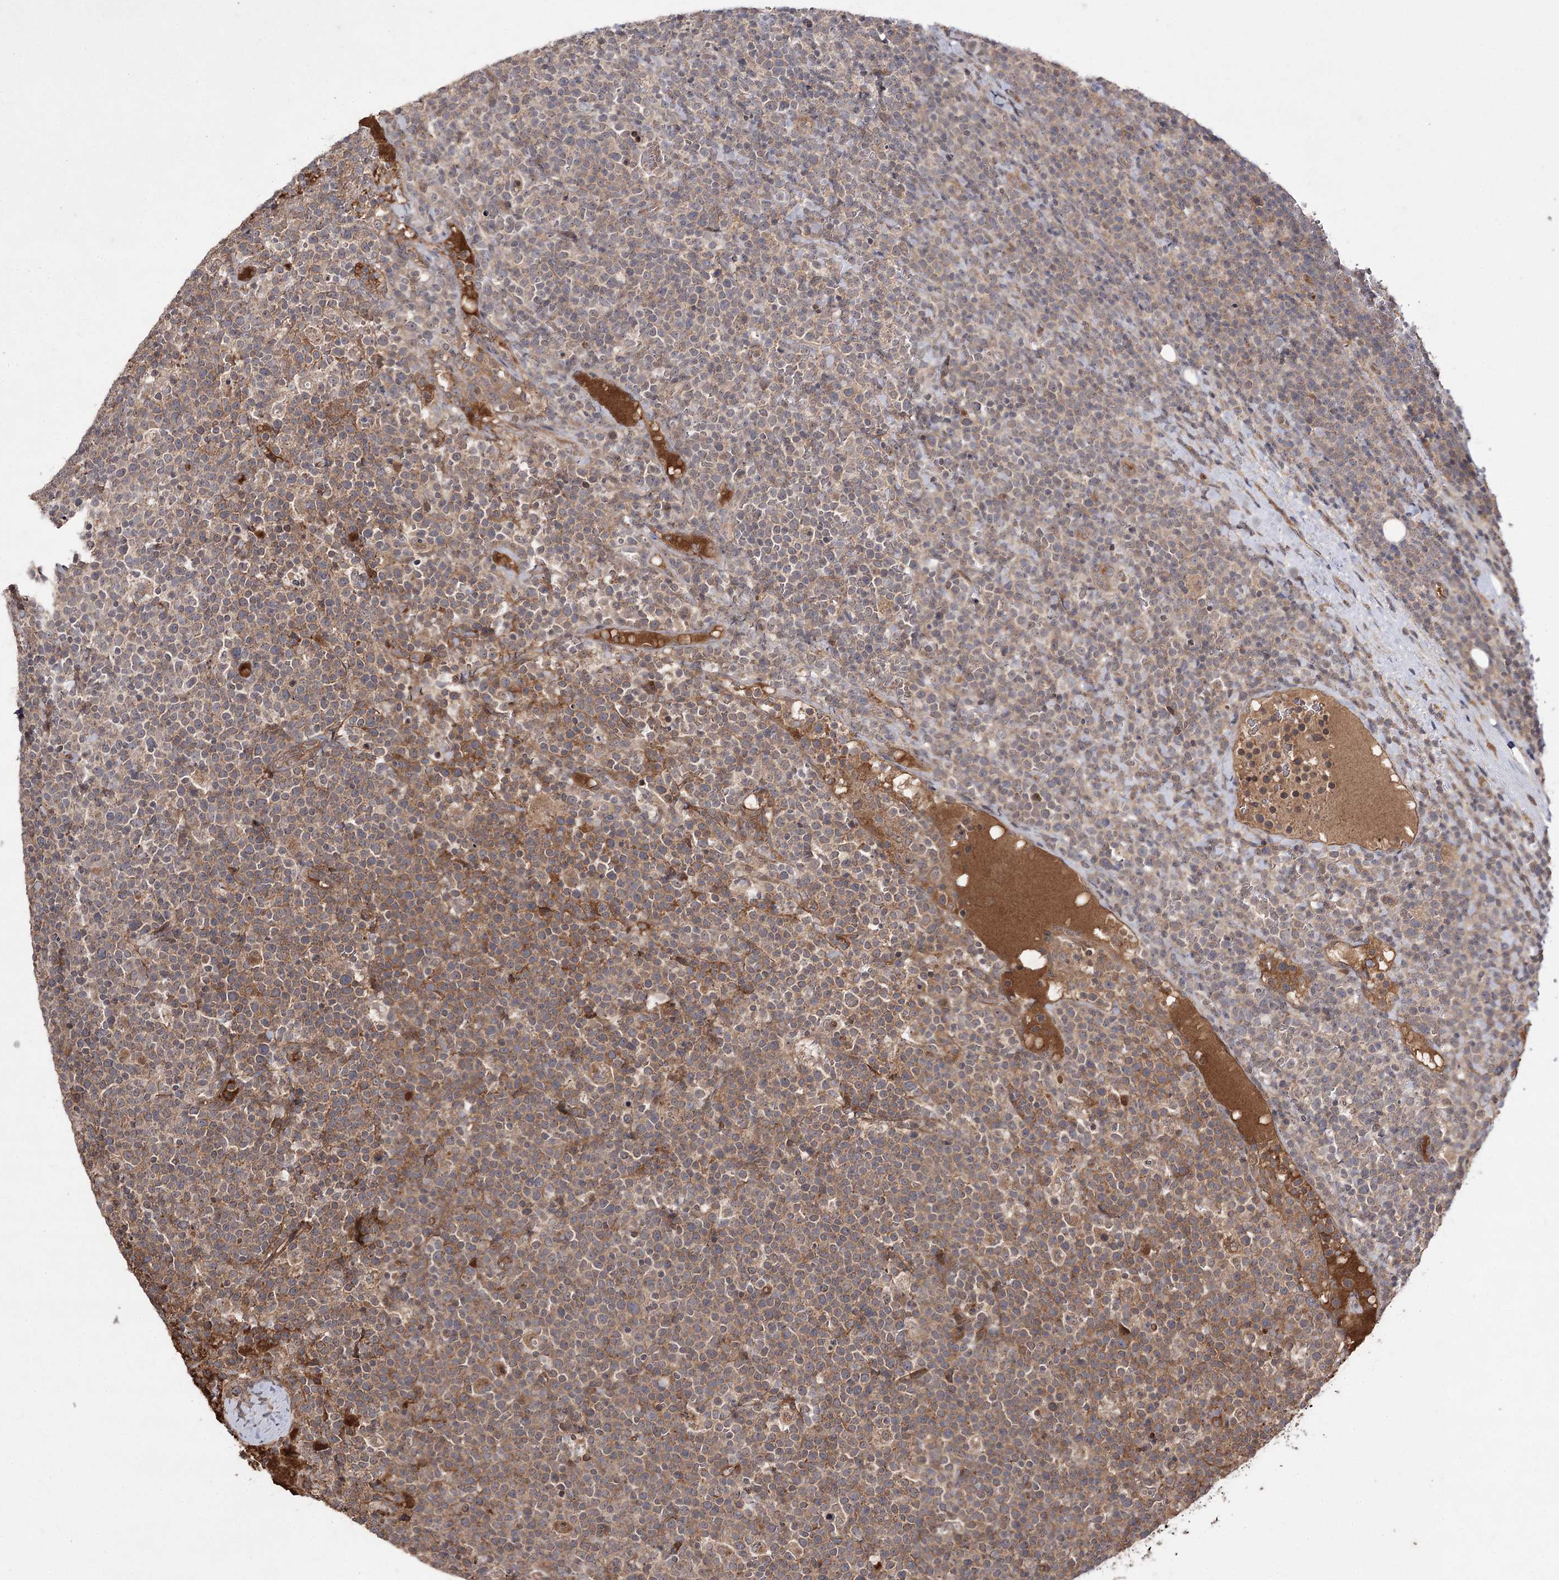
{"staining": {"intensity": "moderate", "quantity": "25%-75%", "location": "cytoplasmic/membranous"}, "tissue": "lymphoma", "cell_type": "Tumor cells", "image_type": "cancer", "snomed": [{"axis": "morphology", "description": "Malignant lymphoma, non-Hodgkin's type, High grade"}, {"axis": "topography", "description": "Lymph node"}], "caption": "A high-resolution micrograph shows immunohistochemistry (IHC) staining of malignant lymphoma, non-Hodgkin's type (high-grade), which reveals moderate cytoplasmic/membranous expression in approximately 25%-75% of tumor cells. The staining was performed using DAB, with brown indicating positive protein expression. Nuclei are stained blue with hematoxylin.", "gene": "FANCL", "patient": {"sex": "male", "age": 61}}